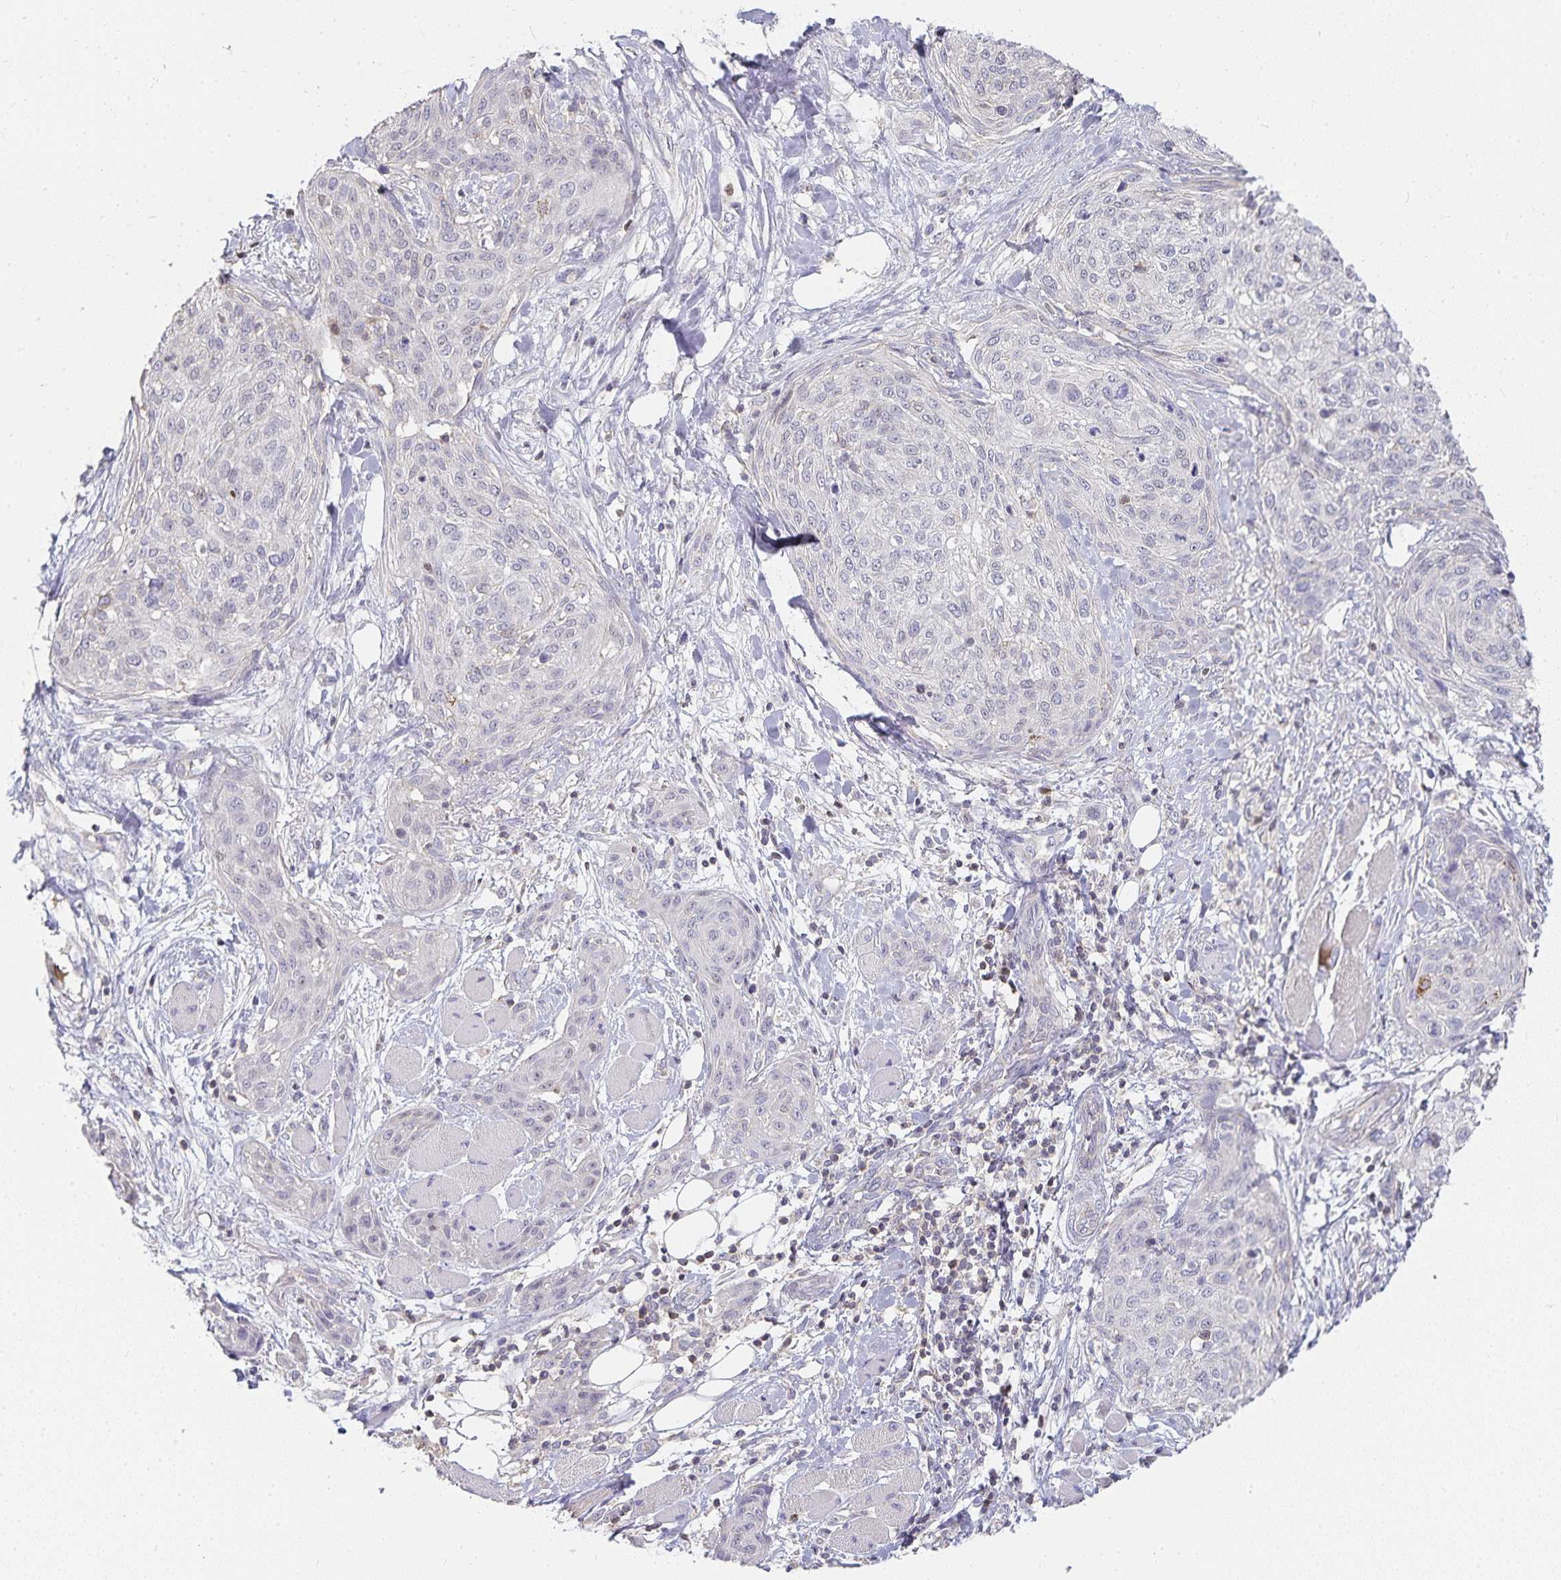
{"staining": {"intensity": "negative", "quantity": "none", "location": "none"}, "tissue": "skin cancer", "cell_type": "Tumor cells", "image_type": "cancer", "snomed": [{"axis": "morphology", "description": "Squamous cell carcinoma, NOS"}, {"axis": "topography", "description": "Skin"}], "caption": "Human skin cancer (squamous cell carcinoma) stained for a protein using immunohistochemistry (IHC) exhibits no staining in tumor cells.", "gene": "GATA3", "patient": {"sex": "female", "age": 87}}